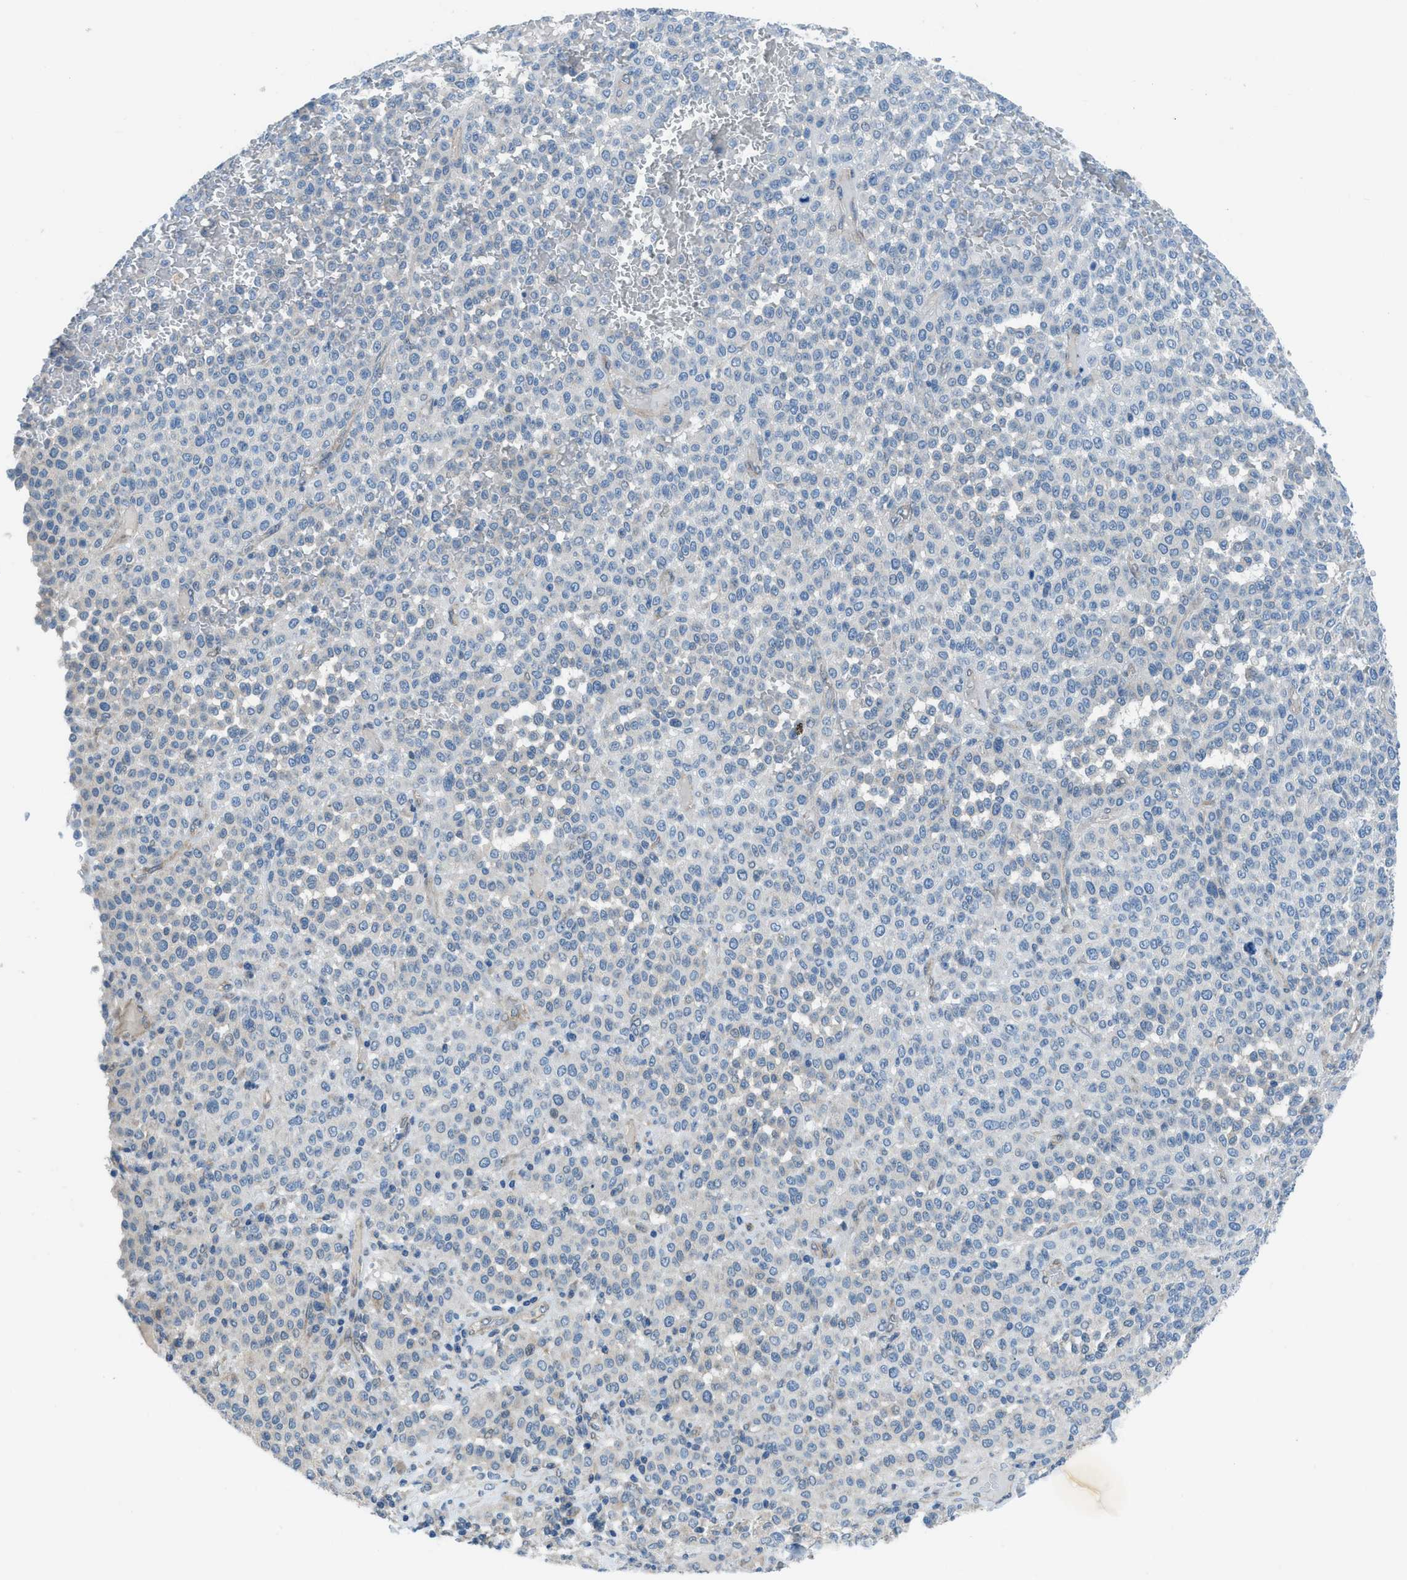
{"staining": {"intensity": "negative", "quantity": "none", "location": "none"}, "tissue": "melanoma", "cell_type": "Tumor cells", "image_type": "cancer", "snomed": [{"axis": "morphology", "description": "Malignant melanoma, Metastatic site"}, {"axis": "topography", "description": "Pancreas"}], "caption": "Immunohistochemistry image of human malignant melanoma (metastatic site) stained for a protein (brown), which displays no positivity in tumor cells.", "gene": "PRKN", "patient": {"sex": "female", "age": 30}}